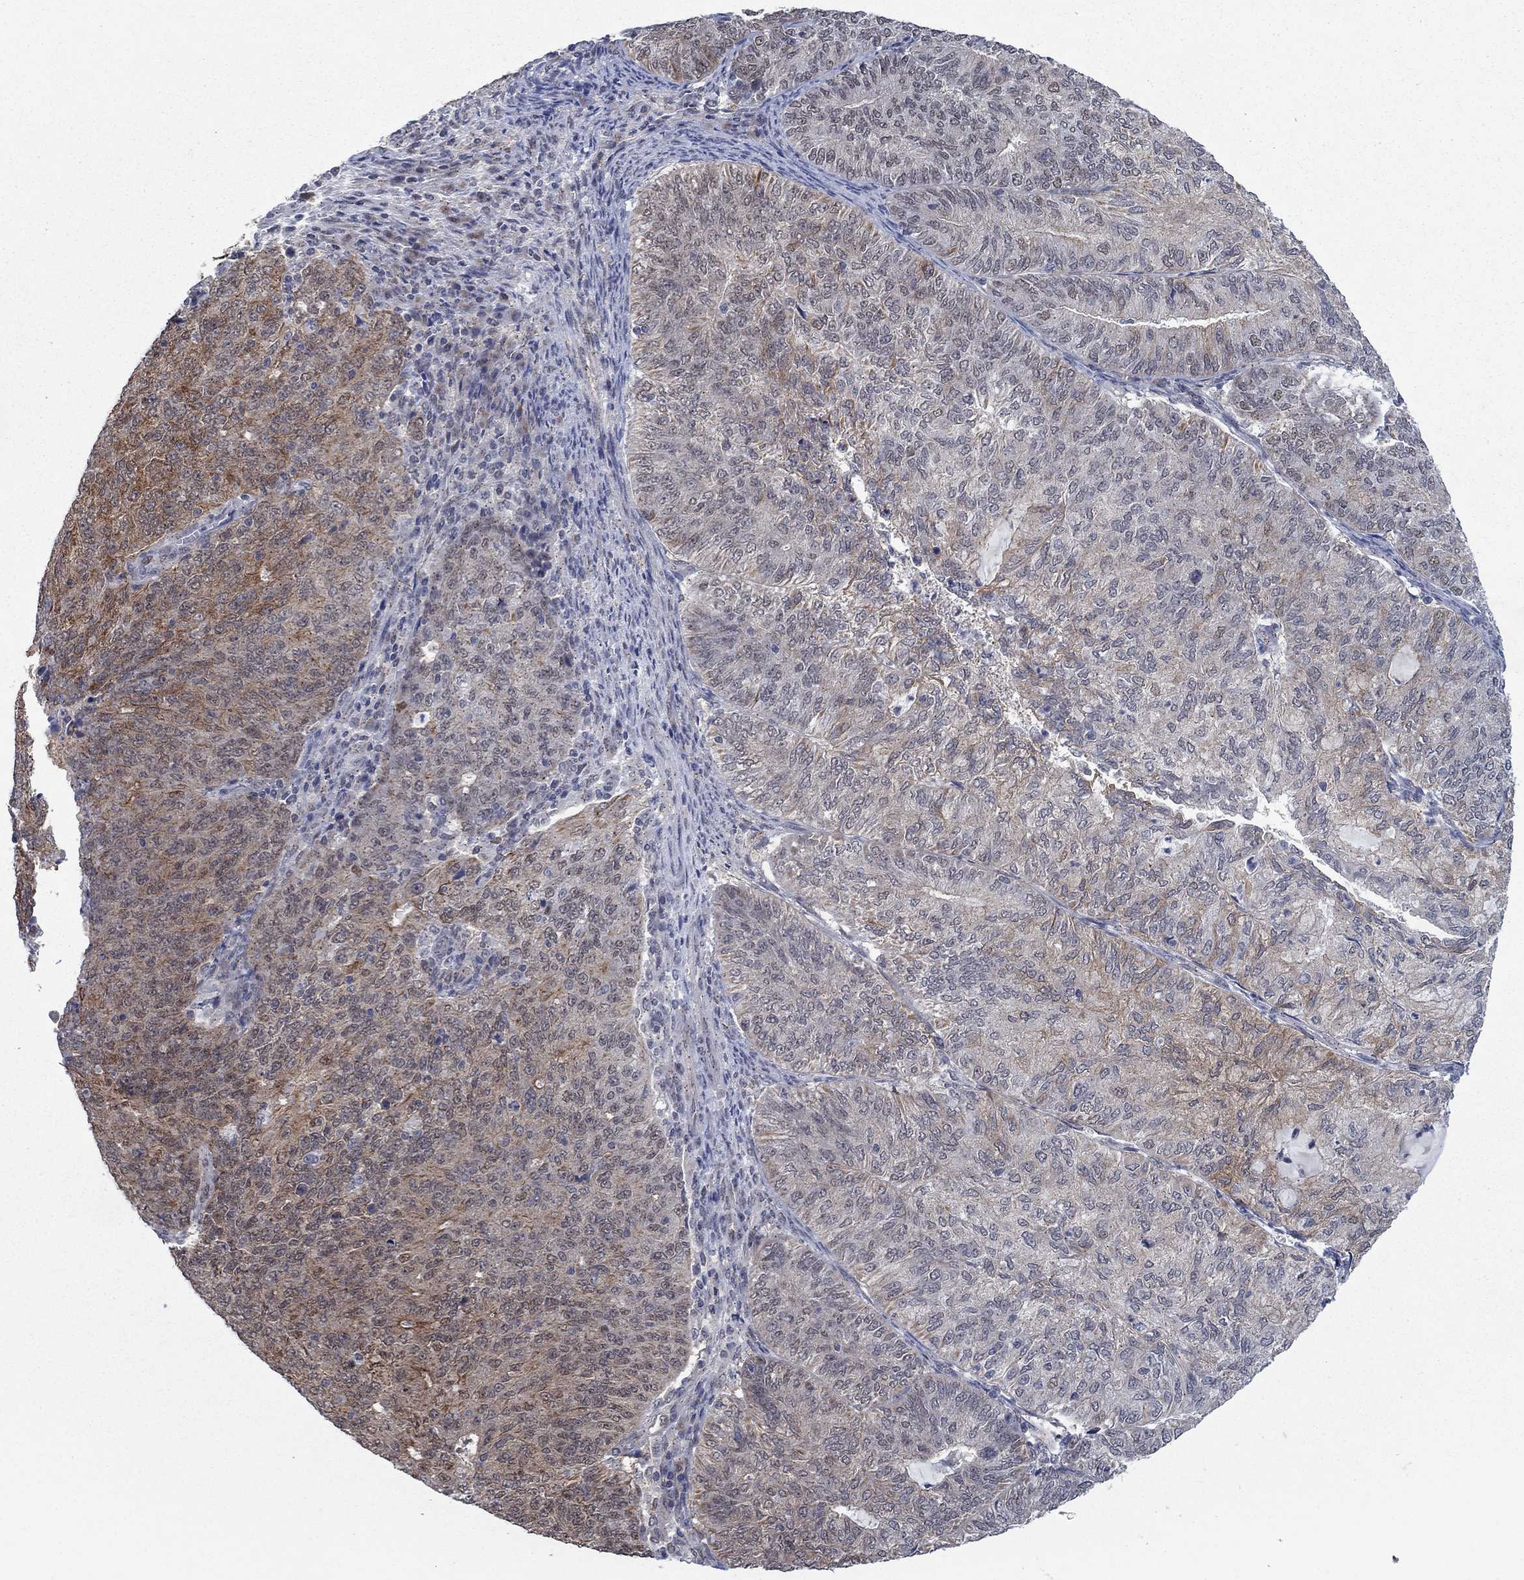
{"staining": {"intensity": "moderate", "quantity": "<25%", "location": "cytoplasmic/membranous,nuclear"}, "tissue": "endometrial cancer", "cell_type": "Tumor cells", "image_type": "cancer", "snomed": [{"axis": "morphology", "description": "Adenocarcinoma, NOS"}, {"axis": "topography", "description": "Endometrium"}], "caption": "Immunohistochemistry (IHC) micrograph of neoplastic tissue: human adenocarcinoma (endometrial) stained using immunohistochemistry reveals low levels of moderate protein expression localized specifically in the cytoplasmic/membranous and nuclear of tumor cells, appearing as a cytoplasmic/membranous and nuclear brown color.", "gene": "SH3RF1", "patient": {"sex": "female", "age": 82}}